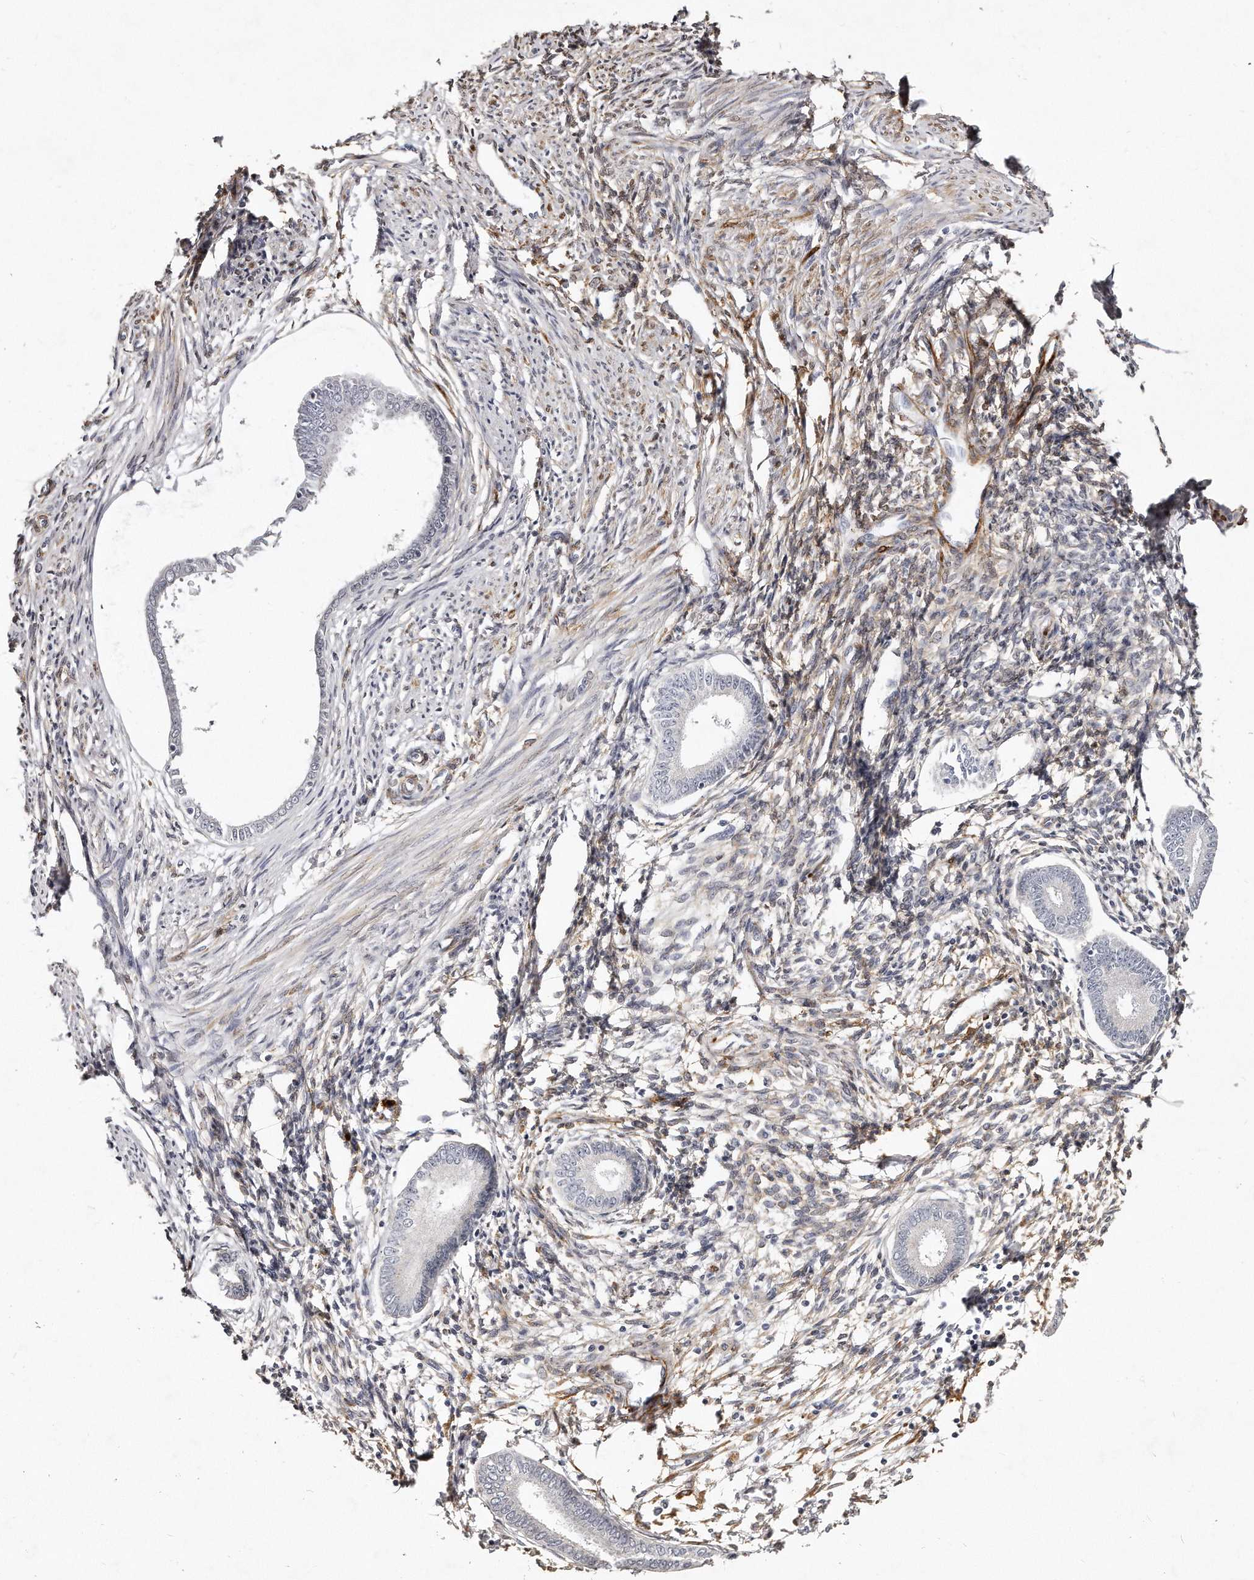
{"staining": {"intensity": "strong", "quantity": "25%-75%", "location": "cytoplasmic/membranous"}, "tissue": "endometrium", "cell_type": "Cells in endometrial stroma", "image_type": "normal", "snomed": [{"axis": "morphology", "description": "Normal tissue, NOS"}, {"axis": "topography", "description": "Endometrium"}], "caption": "Immunohistochemical staining of unremarkable human endometrium displays high levels of strong cytoplasmic/membranous staining in about 25%-75% of cells in endometrial stroma. Nuclei are stained in blue.", "gene": "LMOD1", "patient": {"sex": "female", "age": 56}}